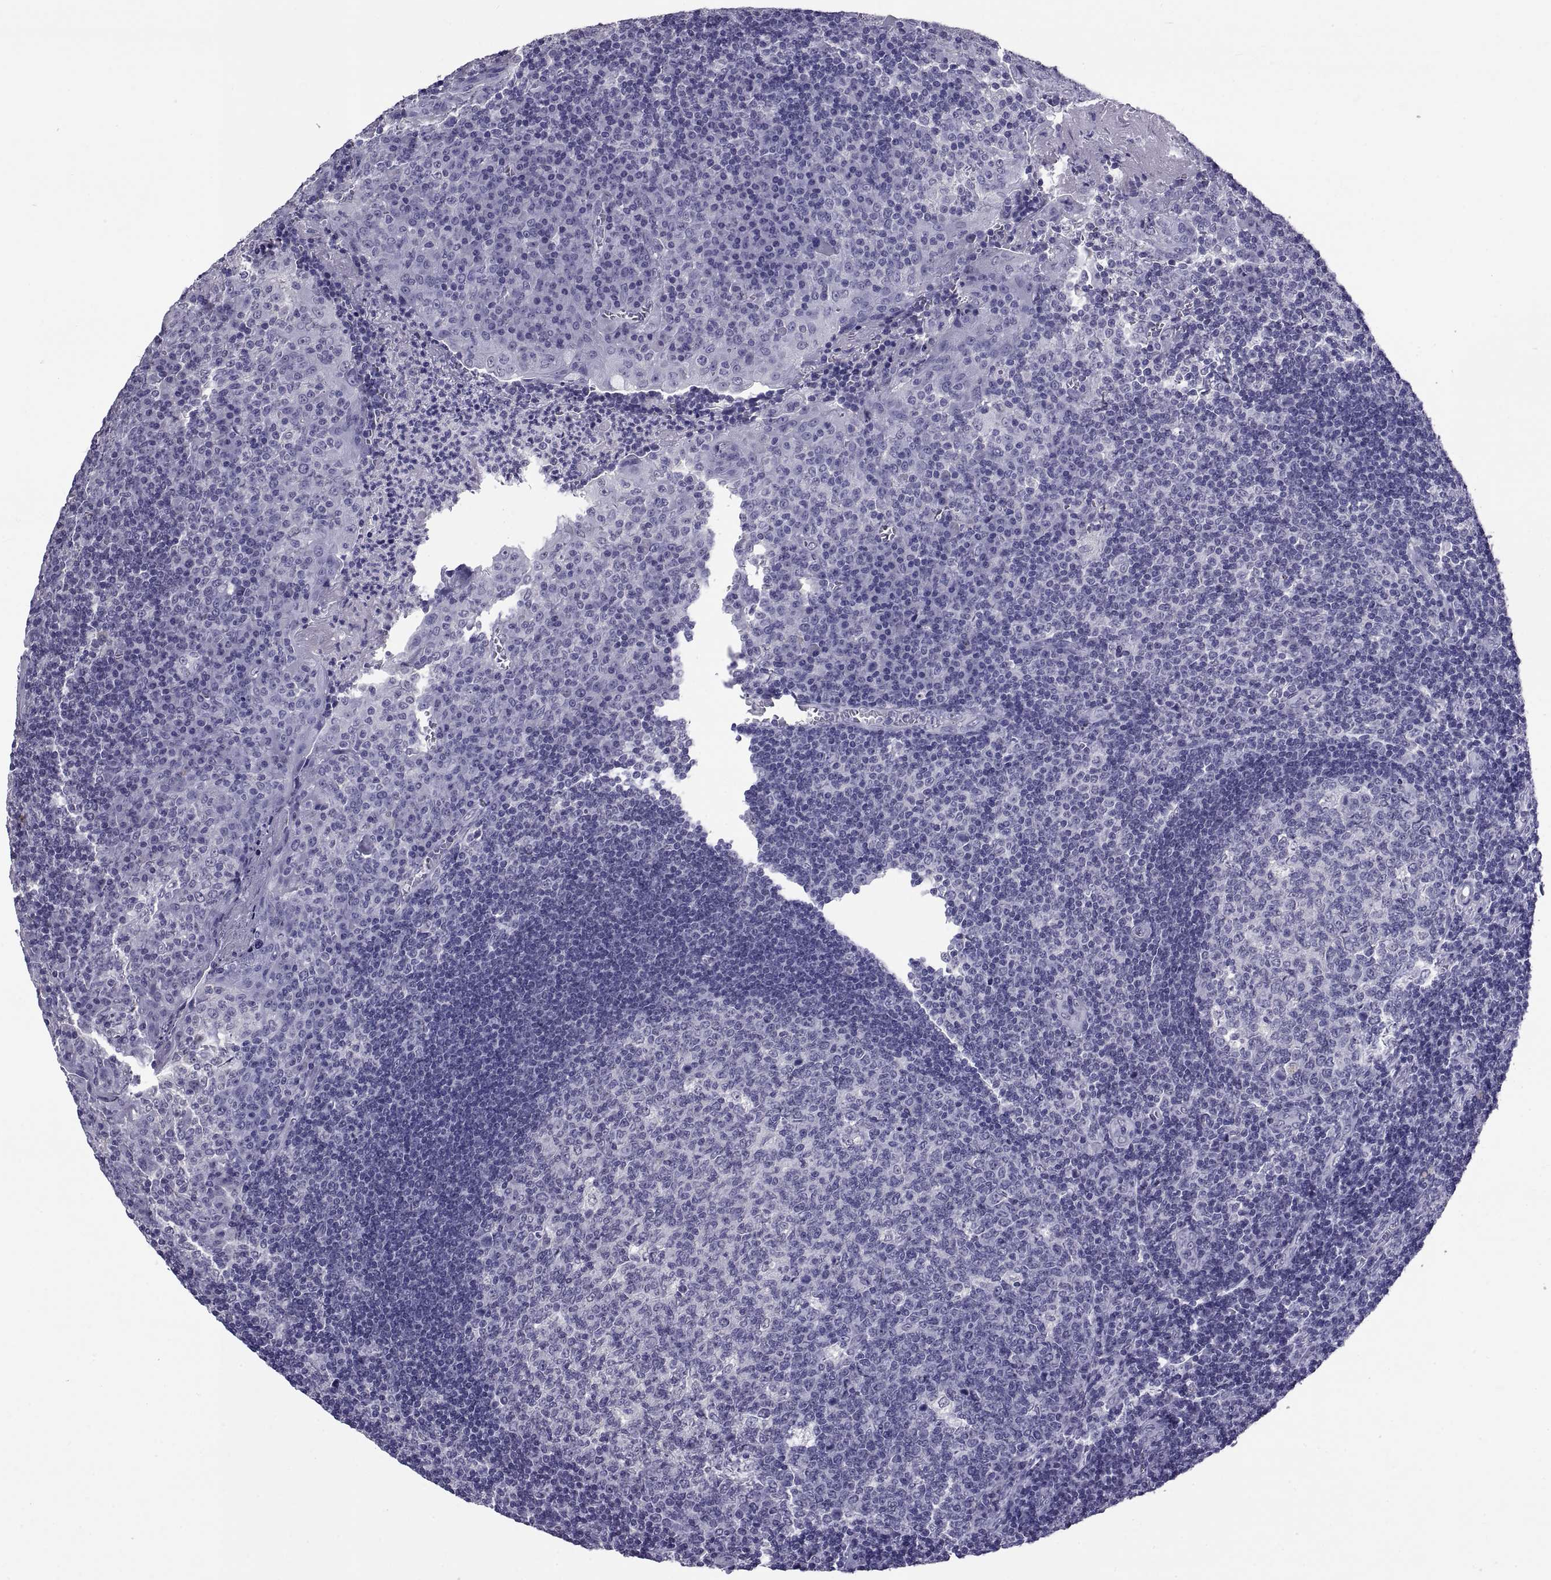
{"staining": {"intensity": "negative", "quantity": "none", "location": "none"}, "tissue": "tonsil", "cell_type": "Germinal center cells", "image_type": "normal", "snomed": [{"axis": "morphology", "description": "Normal tissue, NOS"}, {"axis": "topography", "description": "Tonsil"}], "caption": "Immunohistochemistry of unremarkable human tonsil displays no positivity in germinal center cells. Brightfield microscopy of IHC stained with DAB (3,3'-diaminobenzidine) (brown) and hematoxylin (blue), captured at high magnification.", "gene": "TGFBR3L", "patient": {"sex": "female", "age": 12}}